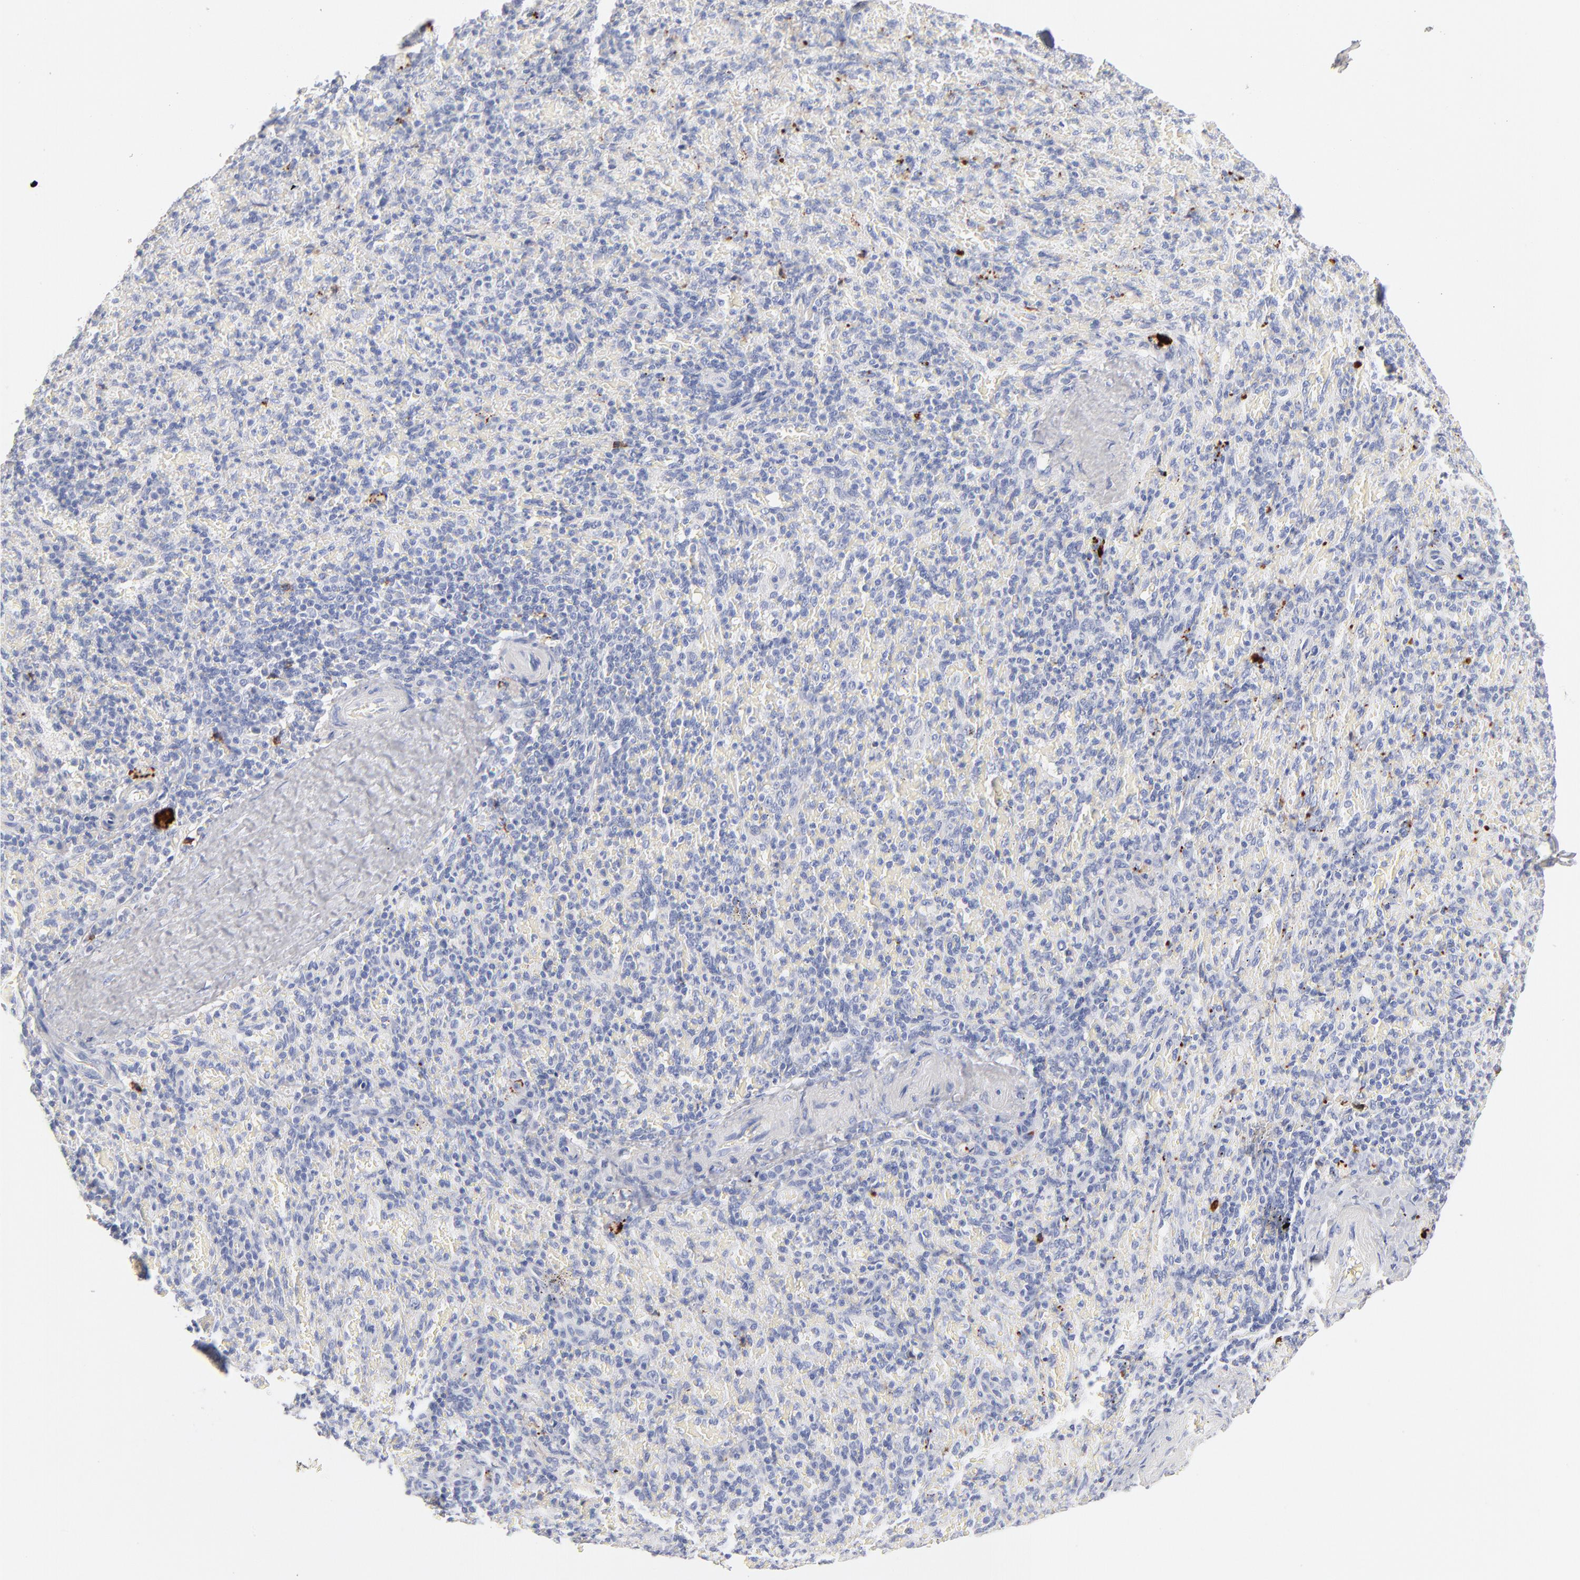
{"staining": {"intensity": "negative", "quantity": "none", "location": "none"}, "tissue": "spleen", "cell_type": "Cells in red pulp", "image_type": "normal", "snomed": [{"axis": "morphology", "description": "Normal tissue, NOS"}, {"axis": "topography", "description": "Spleen"}], "caption": "Cells in red pulp show no significant expression in normal spleen. (Immunohistochemistry, brightfield microscopy, high magnification).", "gene": "APOH", "patient": {"sex": "female", "age": 43}}